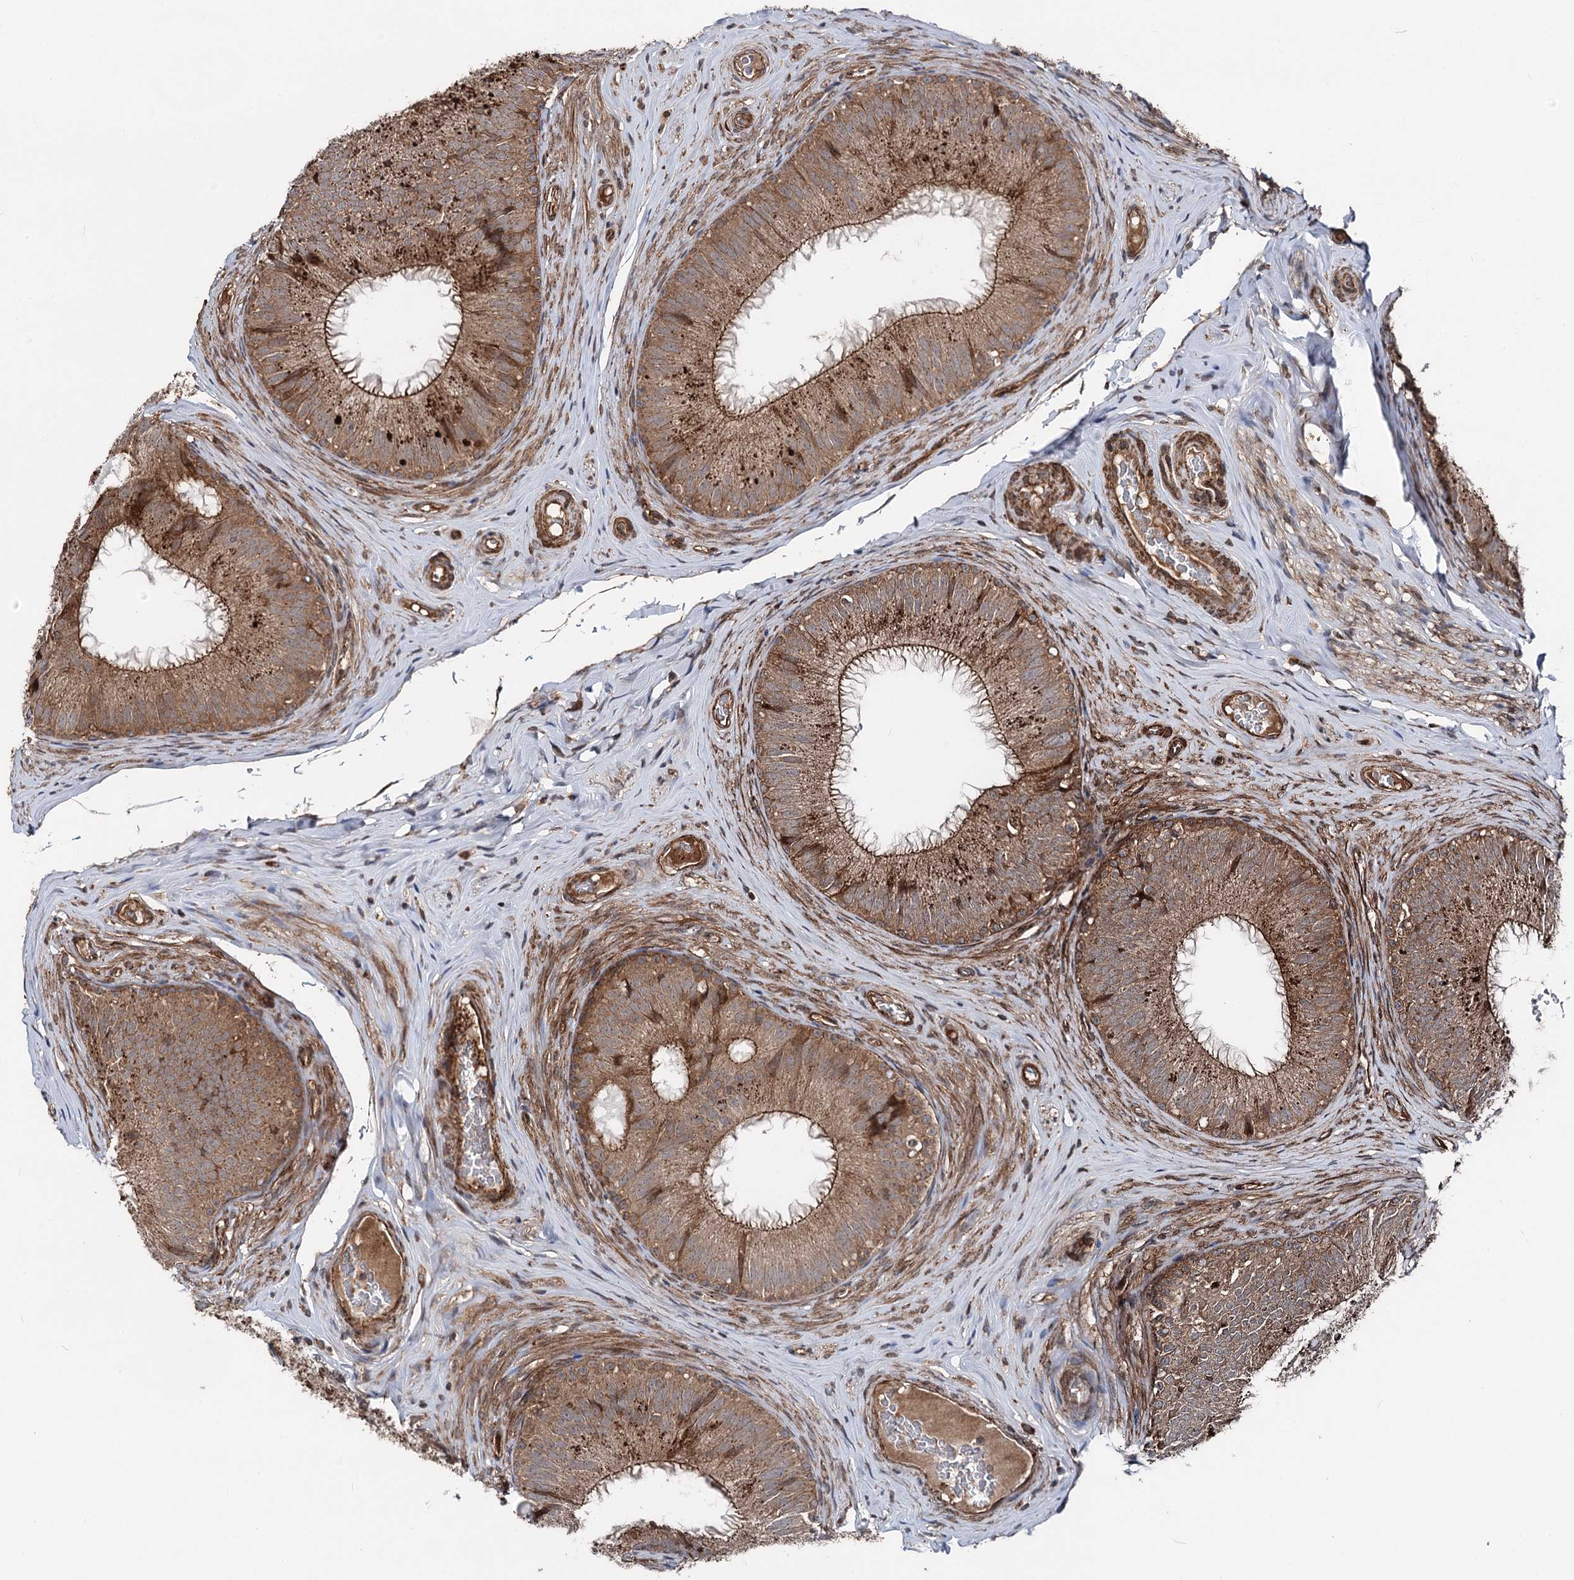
{"staining": {"intensity": "moderate", "quantity": ">75%", "location": "cytoplasmic/membranous"}, "tissue": "epididymis", "cell_type": "Glandular cells", "image_type": "normal", "snomed": [{"axis": "morphology", "description": "Normal tissue, NOS"}, {"axis": "topography", "description": "Epididymis"}], "caption": "High-magnification brightfield microscopy of unremarkable epididymis stained with DAB (brown) and counterstained with hematoxylin (blue). glandular cells exhibit moderate cytoplasmic/membranous expression is appreciated in about>75% of cells.", "gene": "ITFG2", "patient": {"sex": "male", "age": 34}}